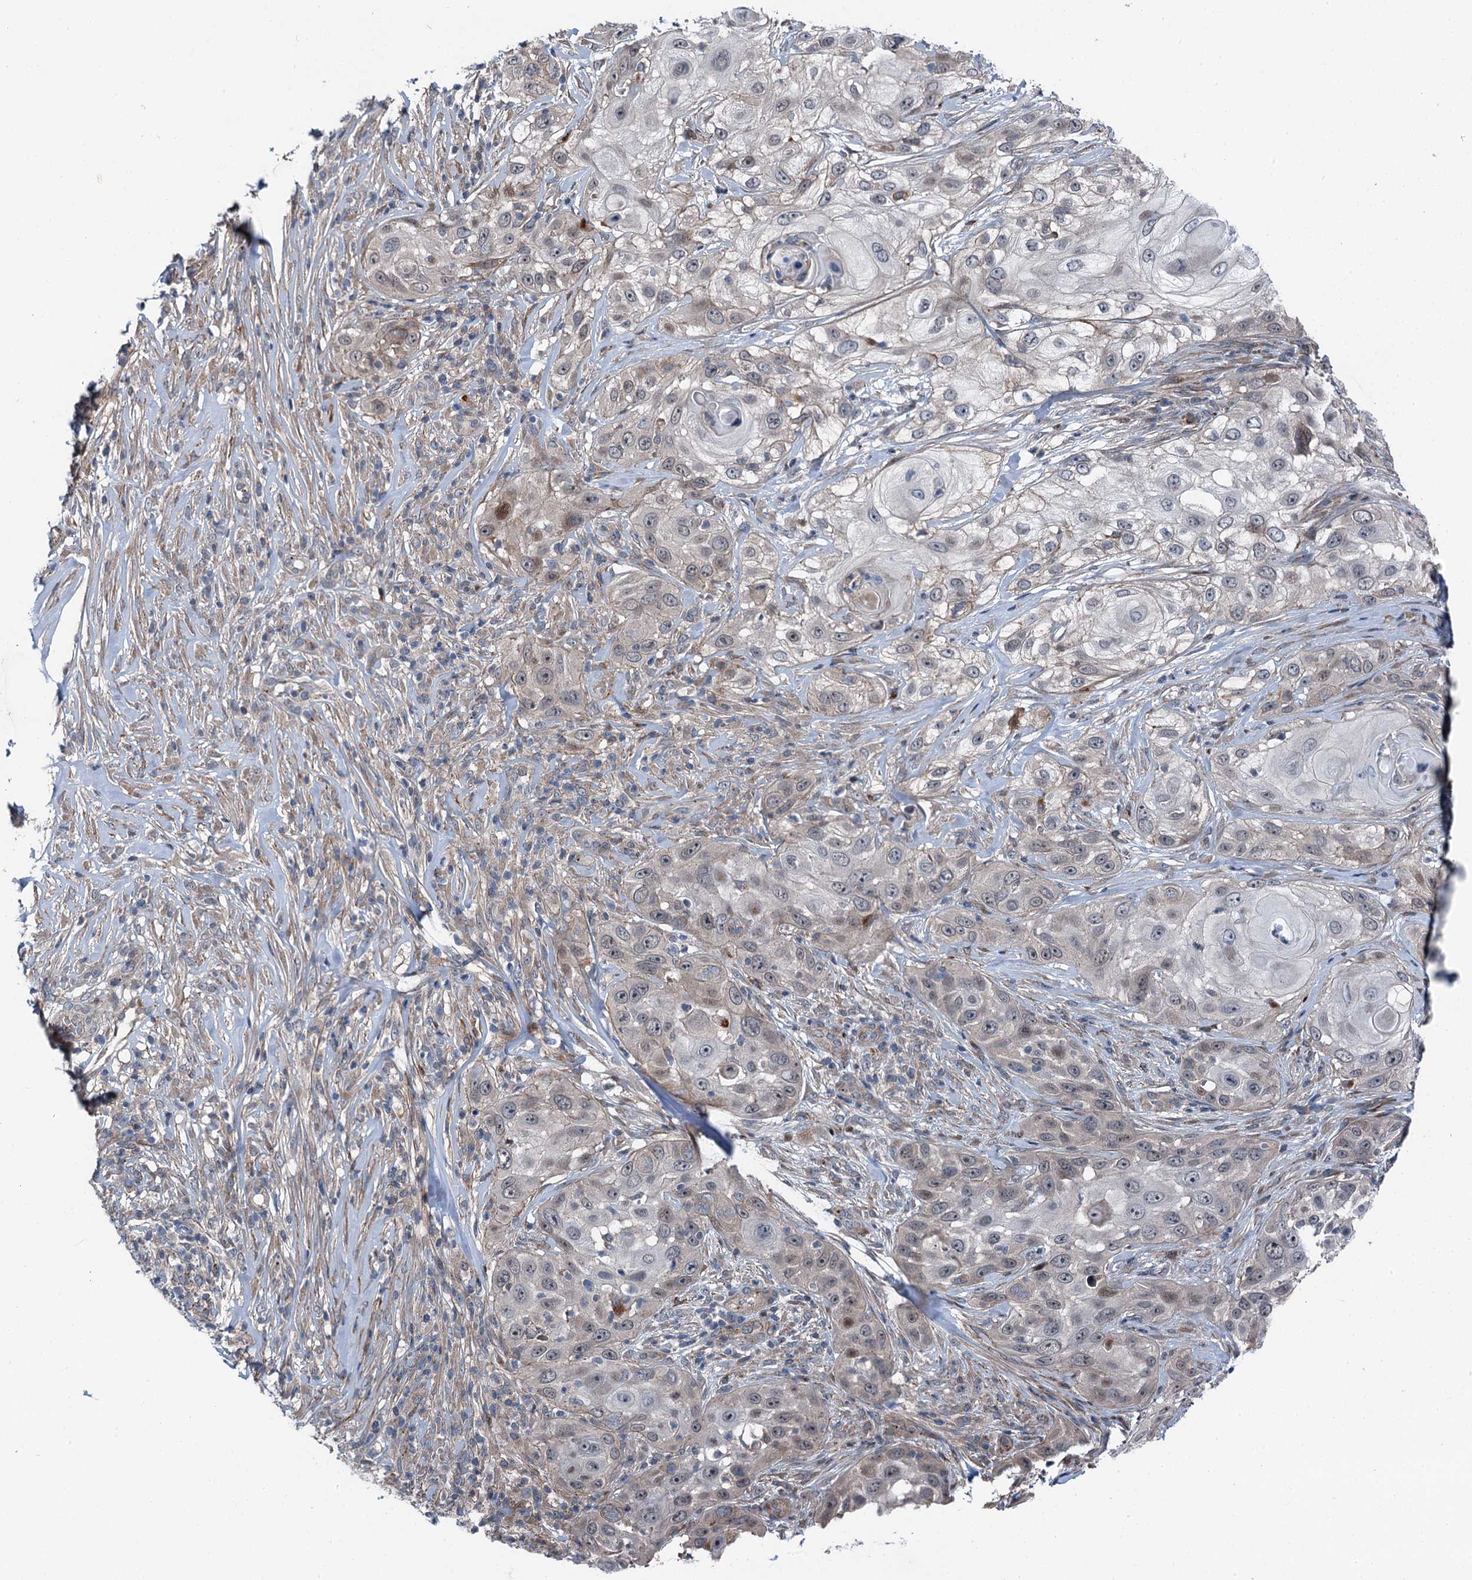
{"staining": {"intensity": "weak", "quantity": "<25%", "location": "nuclear"}, "tissue": "skin cancer", "cell_type": "Tumor cells", "image_type": "cancer", "snomed": [{"axis": "morphology", "description": "Squamous cell carcinoma, NOS"}, {"axis": "topography", "description": "Skin"}], "caption": "DAB (3,3'-diaminobenzidine) immunohistochemical staining of skin cancer shows no significant staining in tumor cells.", "gene": "POLR1D", "patient": {"sex": "female", "age": 44}}